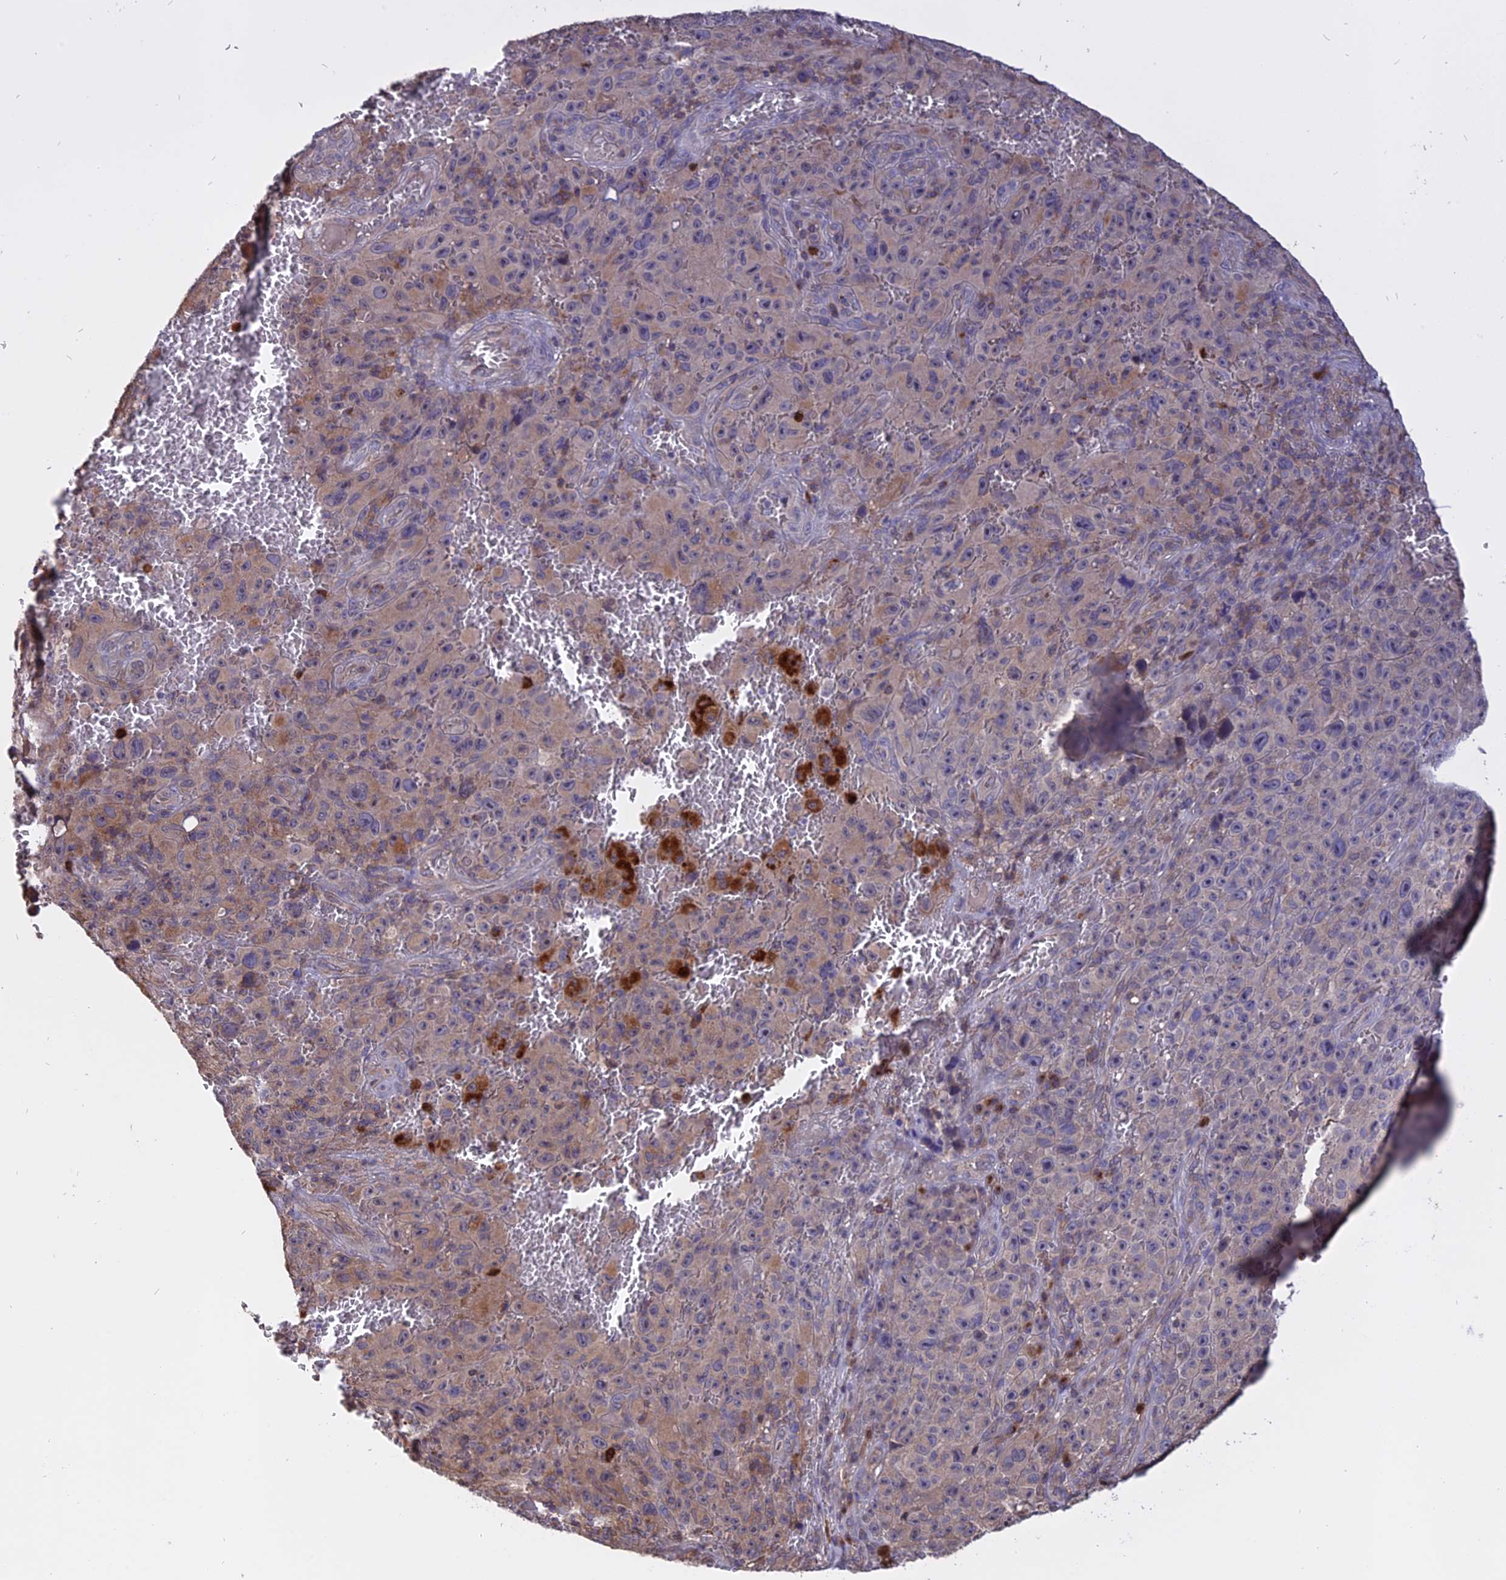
{"staining": {"intensity": "weak", "quantity": "25%-75%", "location": "cytoplasmic/membranous"}, "tissue": "melanoma", "cell_type": "Tumor cells", "image_type": "cancer", "snomed": [{"axis": "morphology", "description": "Malignant melanoma, NOS"}, {"axis": "topography", "description": "Skin"}], "caption": "Malignant melanoma stained for a protein shows weak cytoplasmic/membranous positivity in tumor cells.", "gene": "CARMIL2", "patient": {"sex": "female", "age": 82}}